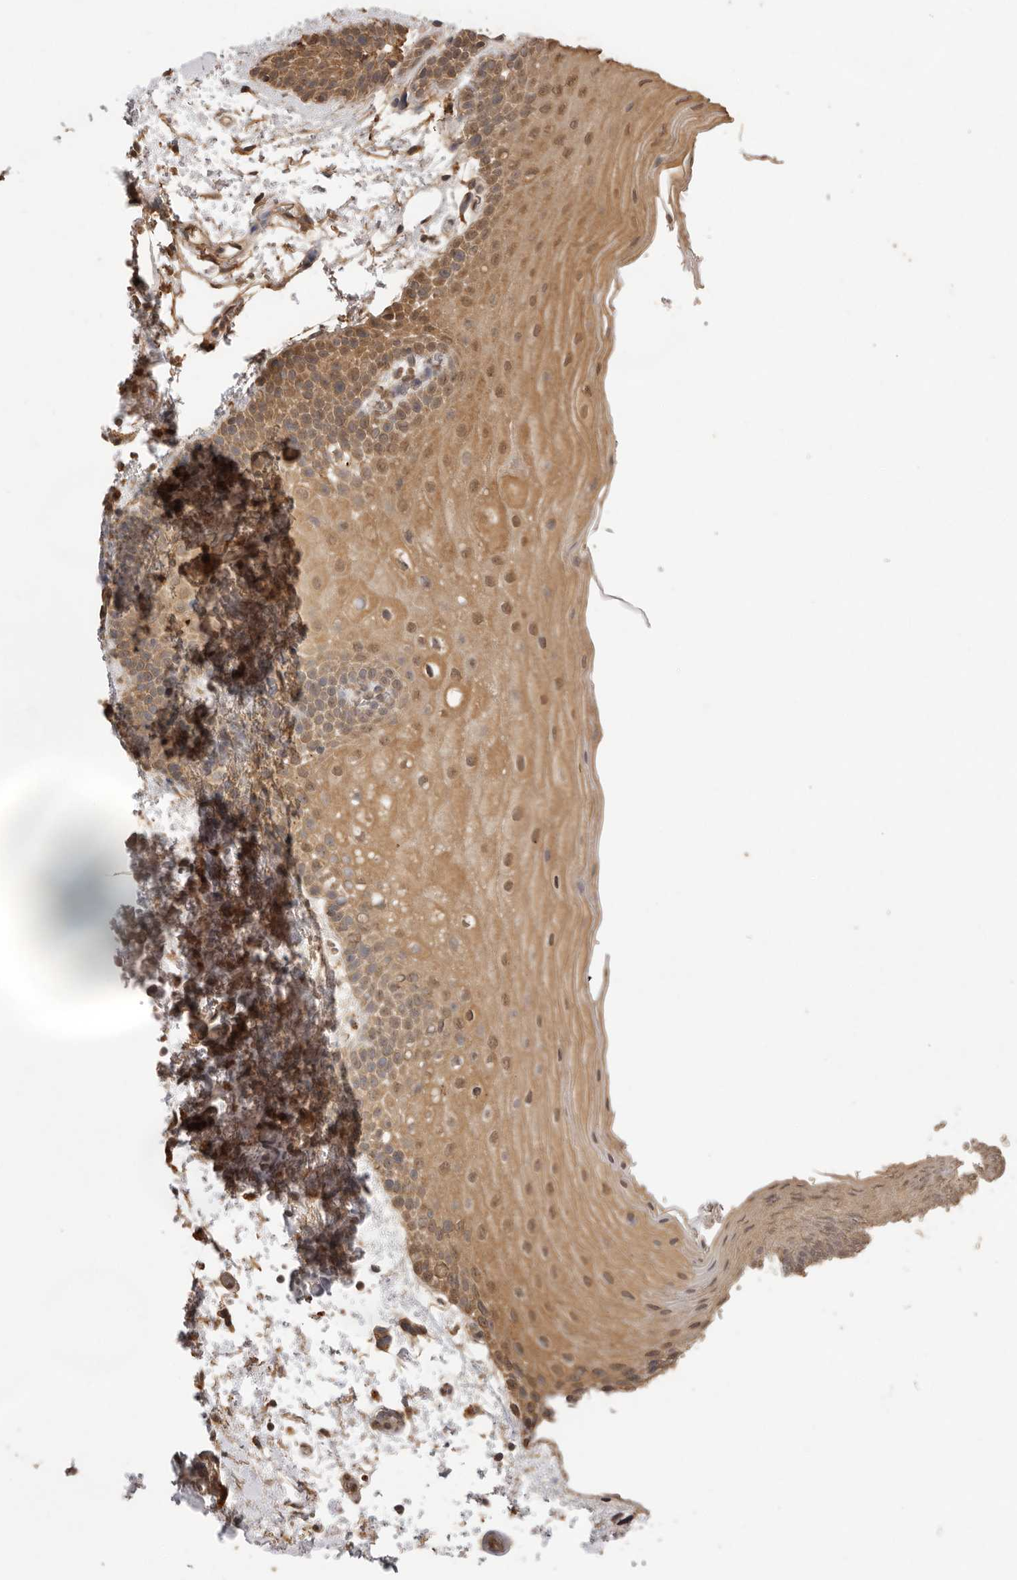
{"staining": {"intensity": "moderate", "quantity": ">75%", "location": "cytoplasmic/membranous,nuclear"}, "tissue": "oral mucosa", "cell_type": "Squamous epithelial cells", "image_type": "normal", "snomed": [{"axis": "morphology", "description": "Normal tissue, NOS"}, {"axis": "topography", "description": "Oral tissue"}], "caption": "Oral mucosa stained with DAB (3,3'-diaminobenzidine) immunohistochemistry displays medium levels of moderate cytoplasmic/membranous,nuclear expression in about >75% of squamous epithelial cells. Immunohistochemistry (ihc) stains the protein of interest in brown and the nuclei are stained blue.", "gene": "JAG2", "patient": {"sex": "male", "age": 62}}